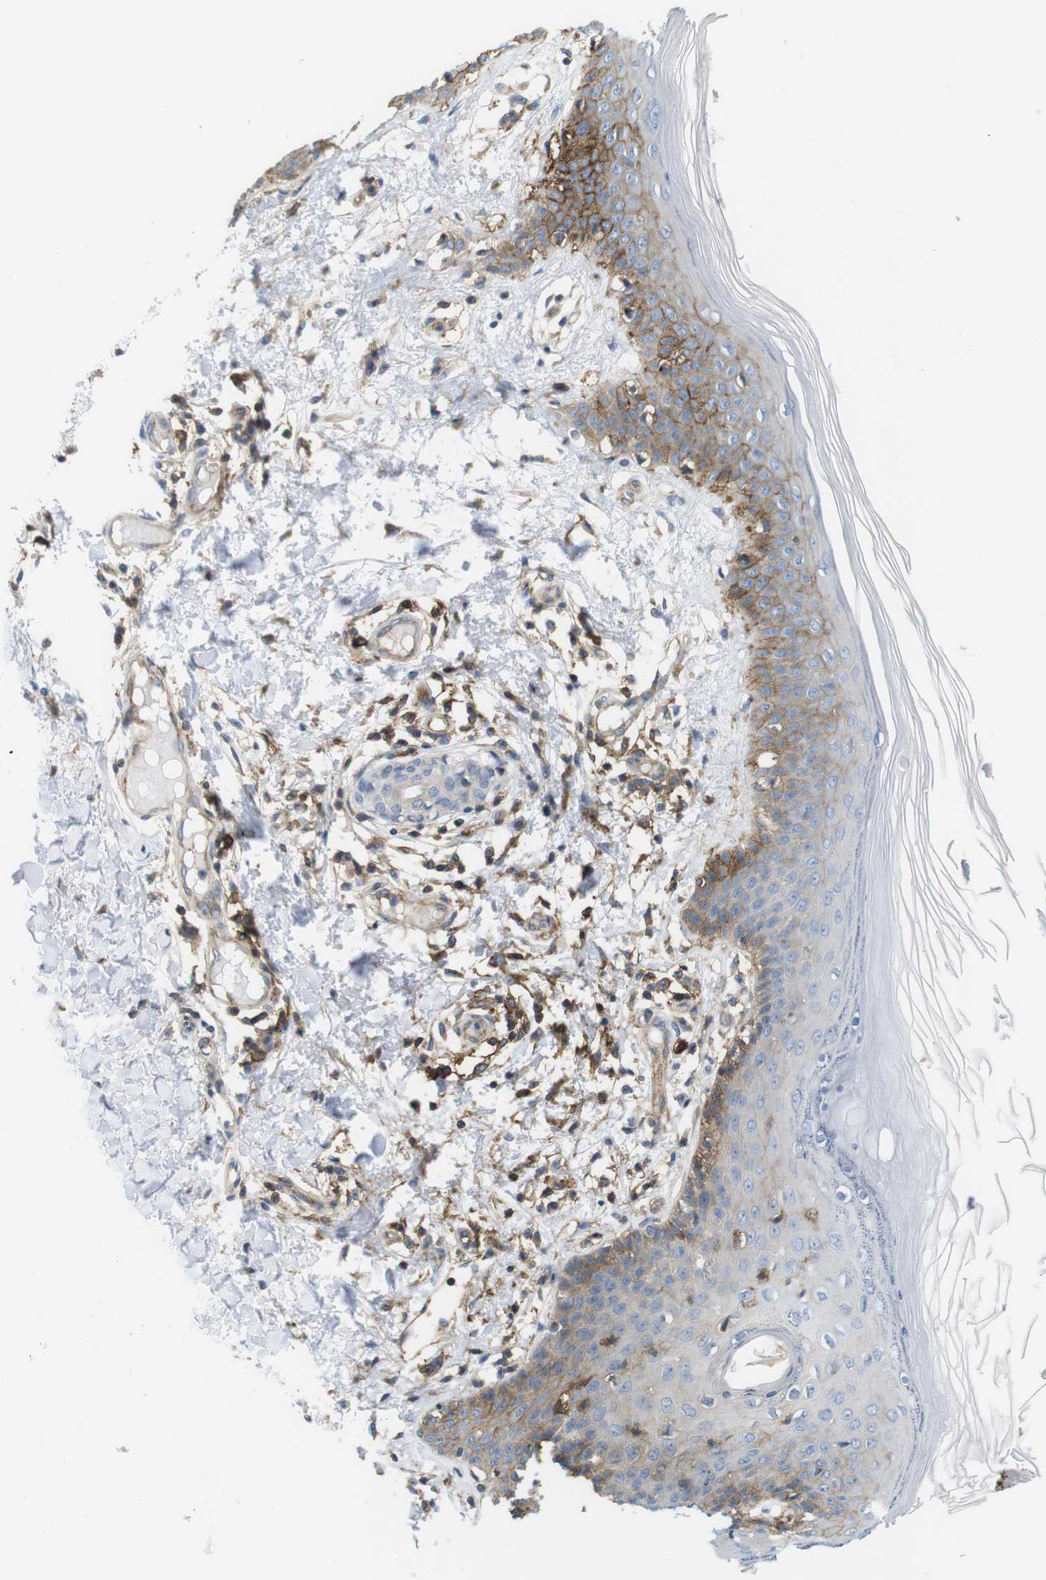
{"staining": {"intensity": "moderate", "quantity": ">75%", "location": "cytoplasmic/membranous"}, "tissue": "skin", "cell_type": "Fibroblasts", "image_type": "normal", "snomed": [{"axis": "morphology", "description": "Normal tissue, NOS"}, {"axis": "topography", "description": "Skin"}], "caption": "Protein expression by immunohistochemistry (IHC) shows moderate cytoplasmic/membranous staining in approximately >75% of fibroblasts in benign skin.", "gene": "CCR6", "patient": {"sex": "male", "age": 53}}